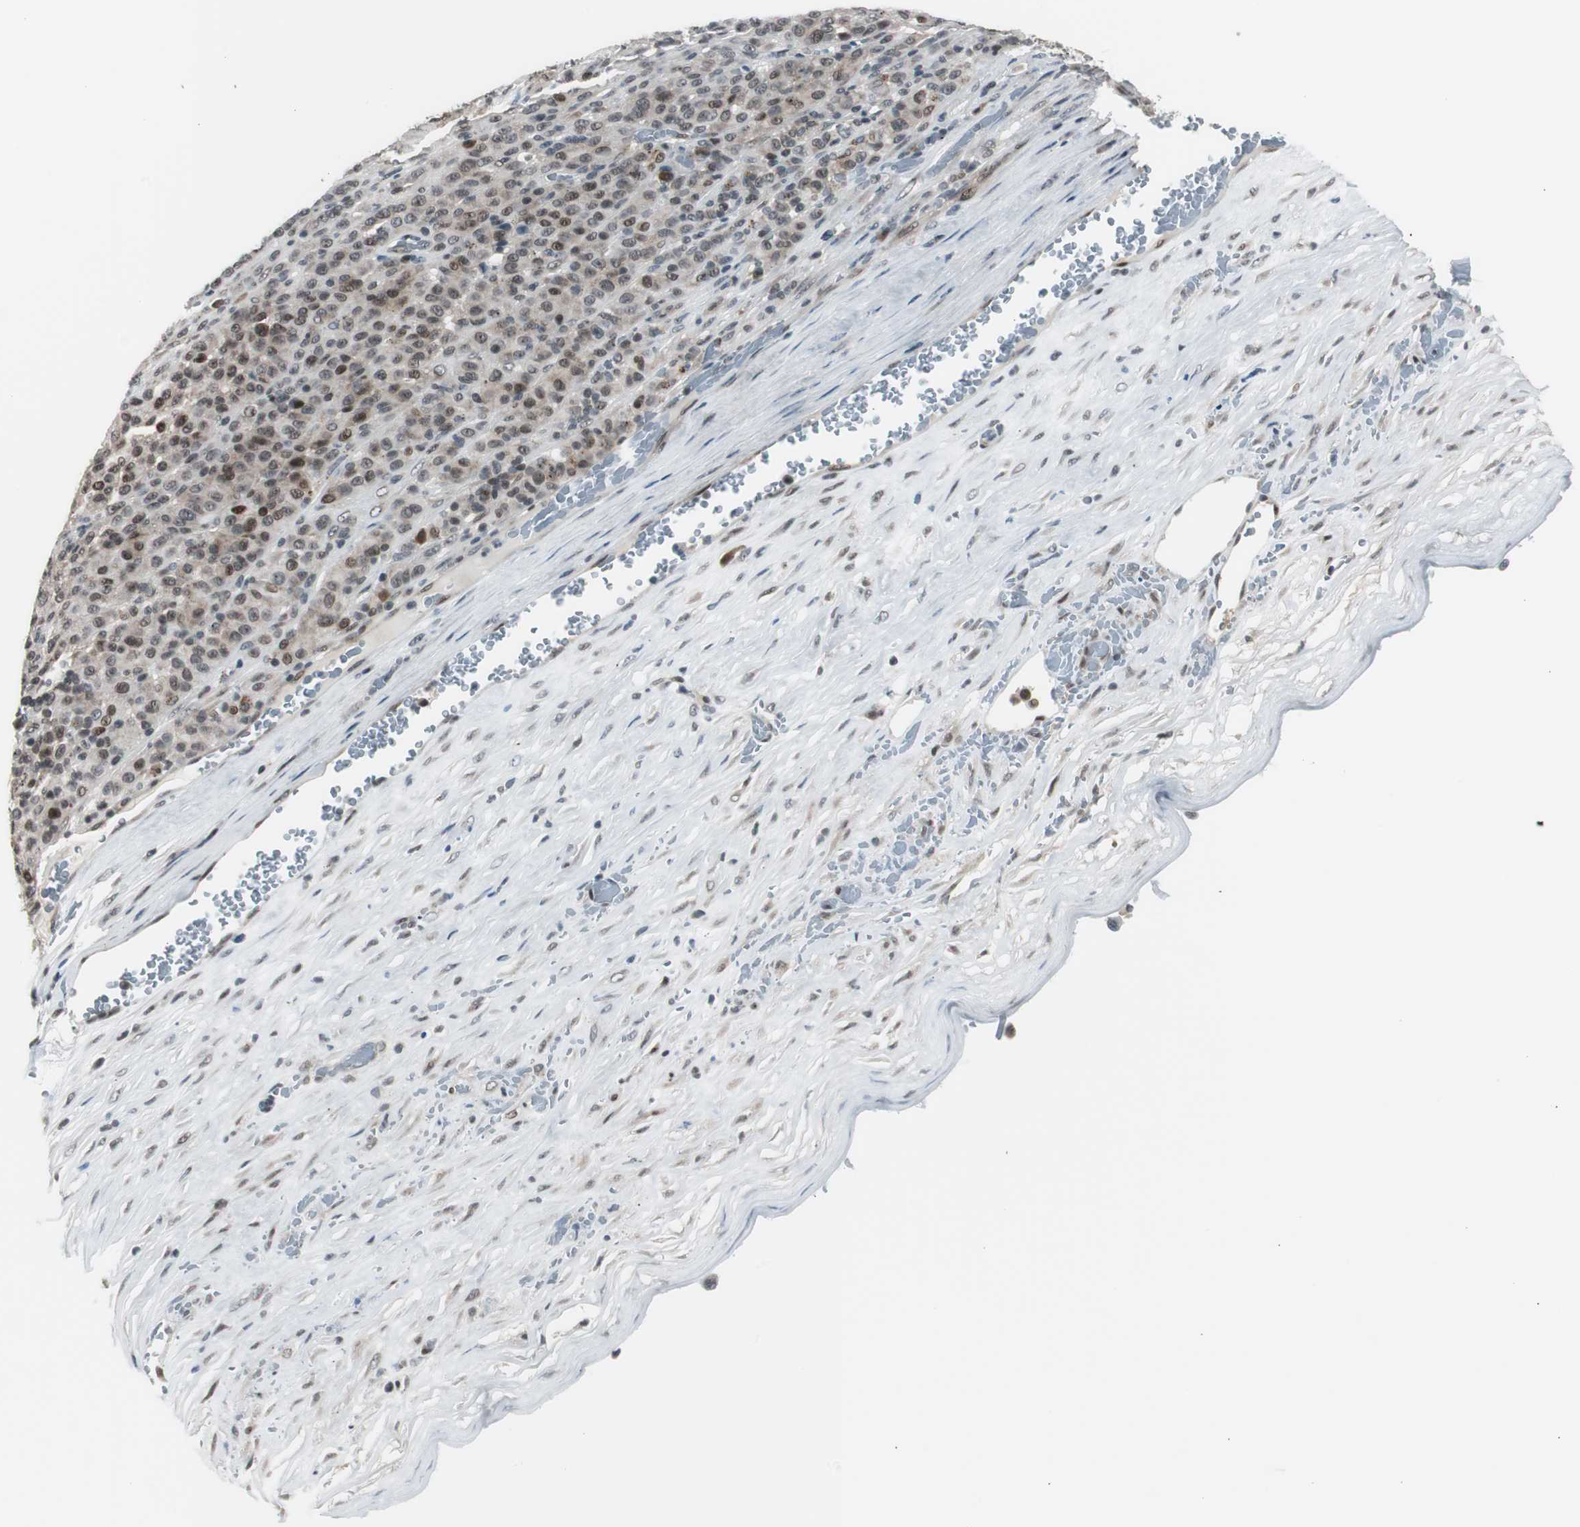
{"staining": {"intensity": "moderate", "quantity": "25%-75%", "location": "nuclear"}, "tissue": "melanoma", "cell_type": "Tumor cells", "image_type": "cancer", "snomed": [{"axis": "morphology", "description": "Malignant melanoma, Metastatic site"}, {"axis": "topography", "description": "Pancreas"}], "caption": "Brown immunohistochemical staining in human melanoma shows moderate nuclear positivity in about 25%-75% of tumor cells. The staining is performed using DAB brown chromogen to label protein expression. The nuclei are counter-stained blue using hematoxylin.", "gene": "BOLA1", "patient": {"sex": "female", "age": 30}}